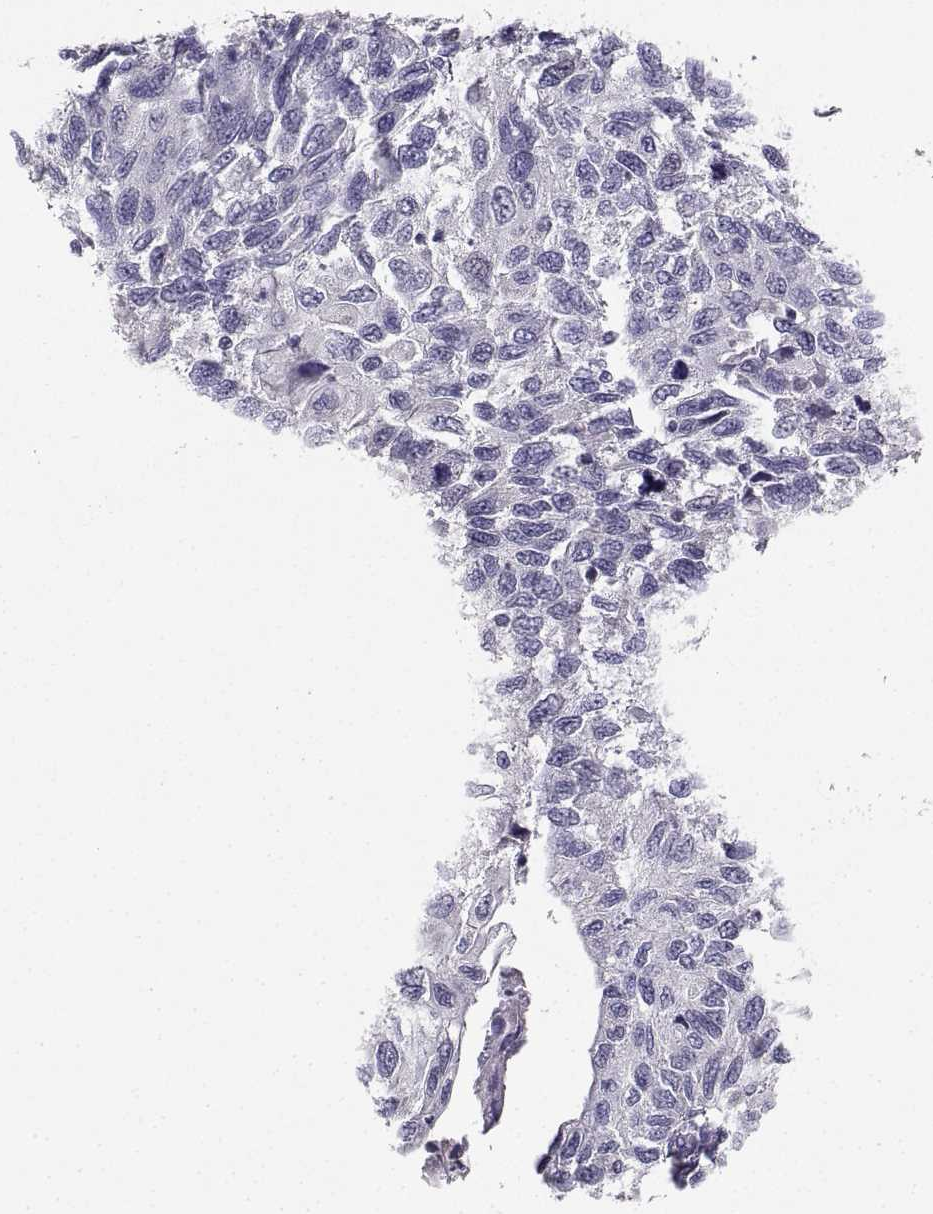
{"staining": {"intensity": "negative", "quantity": "none", "location": "none"}, "tissue": "cervical cancer", "cell_type": "Tumor cells", "image_type": "cancer", "snomed": [{"axis": "morphology", "description": "Squamous cell carcinoma, NOS"}, {"axis": "topography", "description": "Cervix"}], "caption": "Human squamous cell carcinoma (cervical) stained for a protein using immunohistochemistry shows no staining in tumor cells.", "gene": "CARTPT", "patient": {"sex": "female", "age": 70}}